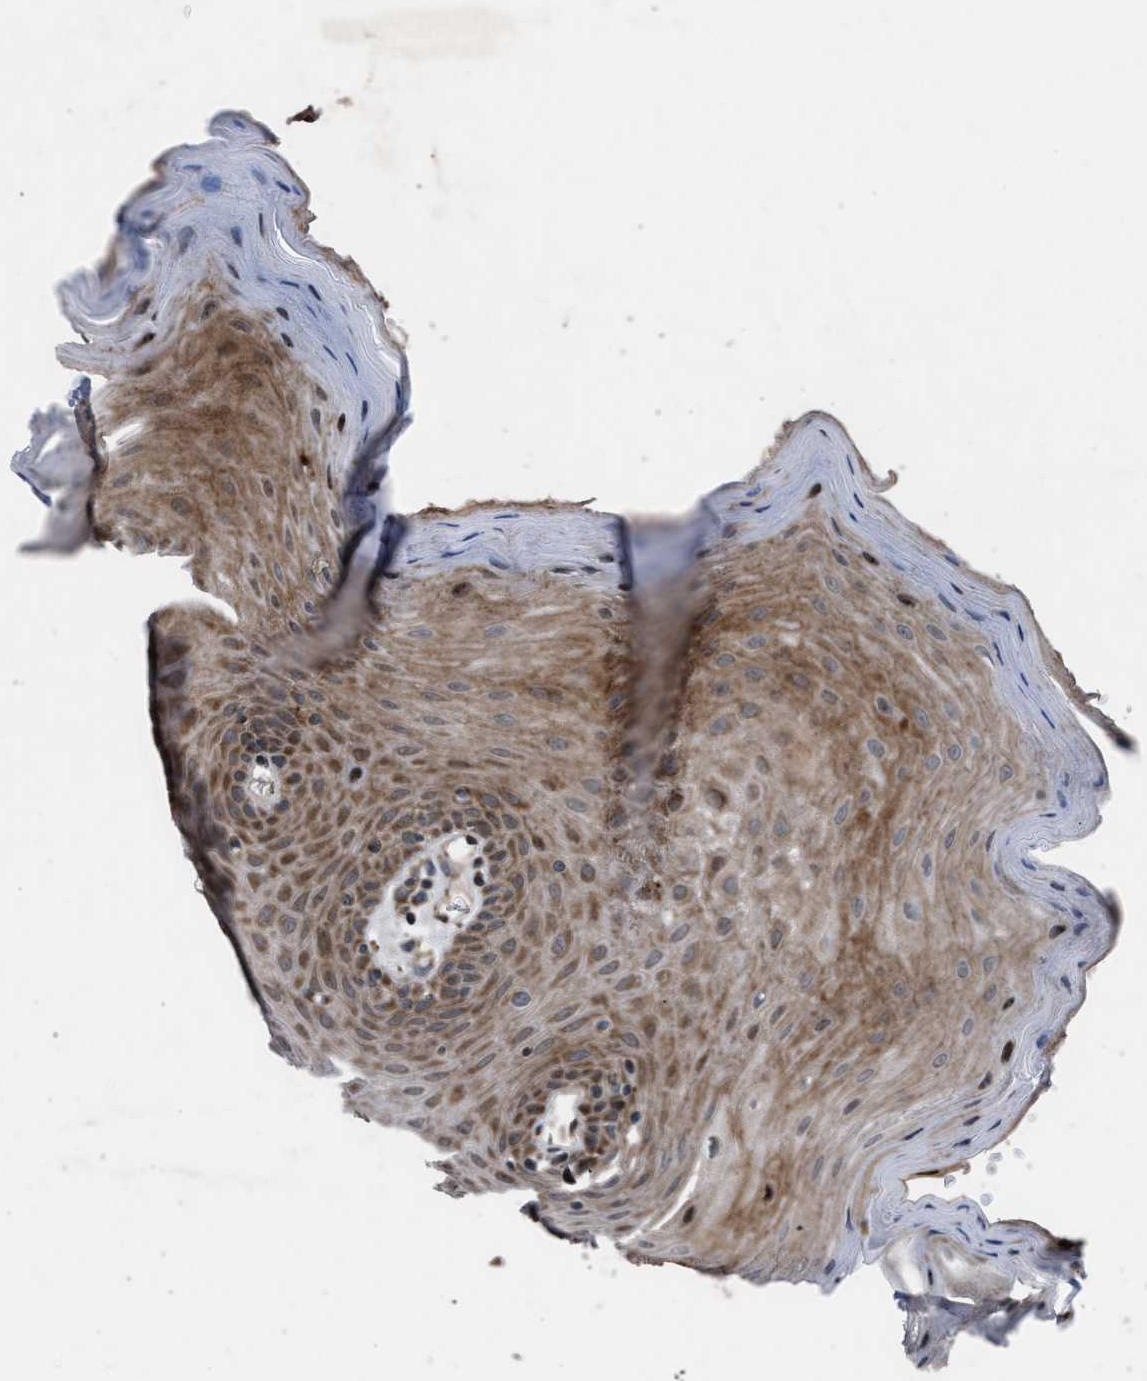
{"staining": {"intensity": "moderate", "quantity": ">75%", "location": "cytoplasmic/membranous"}, "tissue": "oral mucosa", "cell_type": "Squamous epithelial cells", "image_type": "normal", "snomed": [{"axis": "morphology", "description": "Normal tissue, NOS"}, {"axis": "morphology", "description": "Squamous cell carcinoma, NOS"}, {"axis": "topography", "description": "Skeletal muscle"}, {"axis": "topography", "description": "Adipose tissue"}, {"axis": "topography", "description": "Vascular tissue"}, {"axis": "topography", "description": "Oral tissue"}, {"axis": "topography", "description": "Peripheral nerve tissue"}, {"axis": "topography", "description": "Head-Neck"}], "caption": "Immunohistochemical staining of unremarkable oral mucosa reveals medium levels of moderate cytoplasmic/membranous staining in approximately >75% of squamous epithelial cells. (DAB IHC with brightfield microscopy, high magnification).", "gene": "AP3M2", "patient": {"sex": "male", "age": 71}}